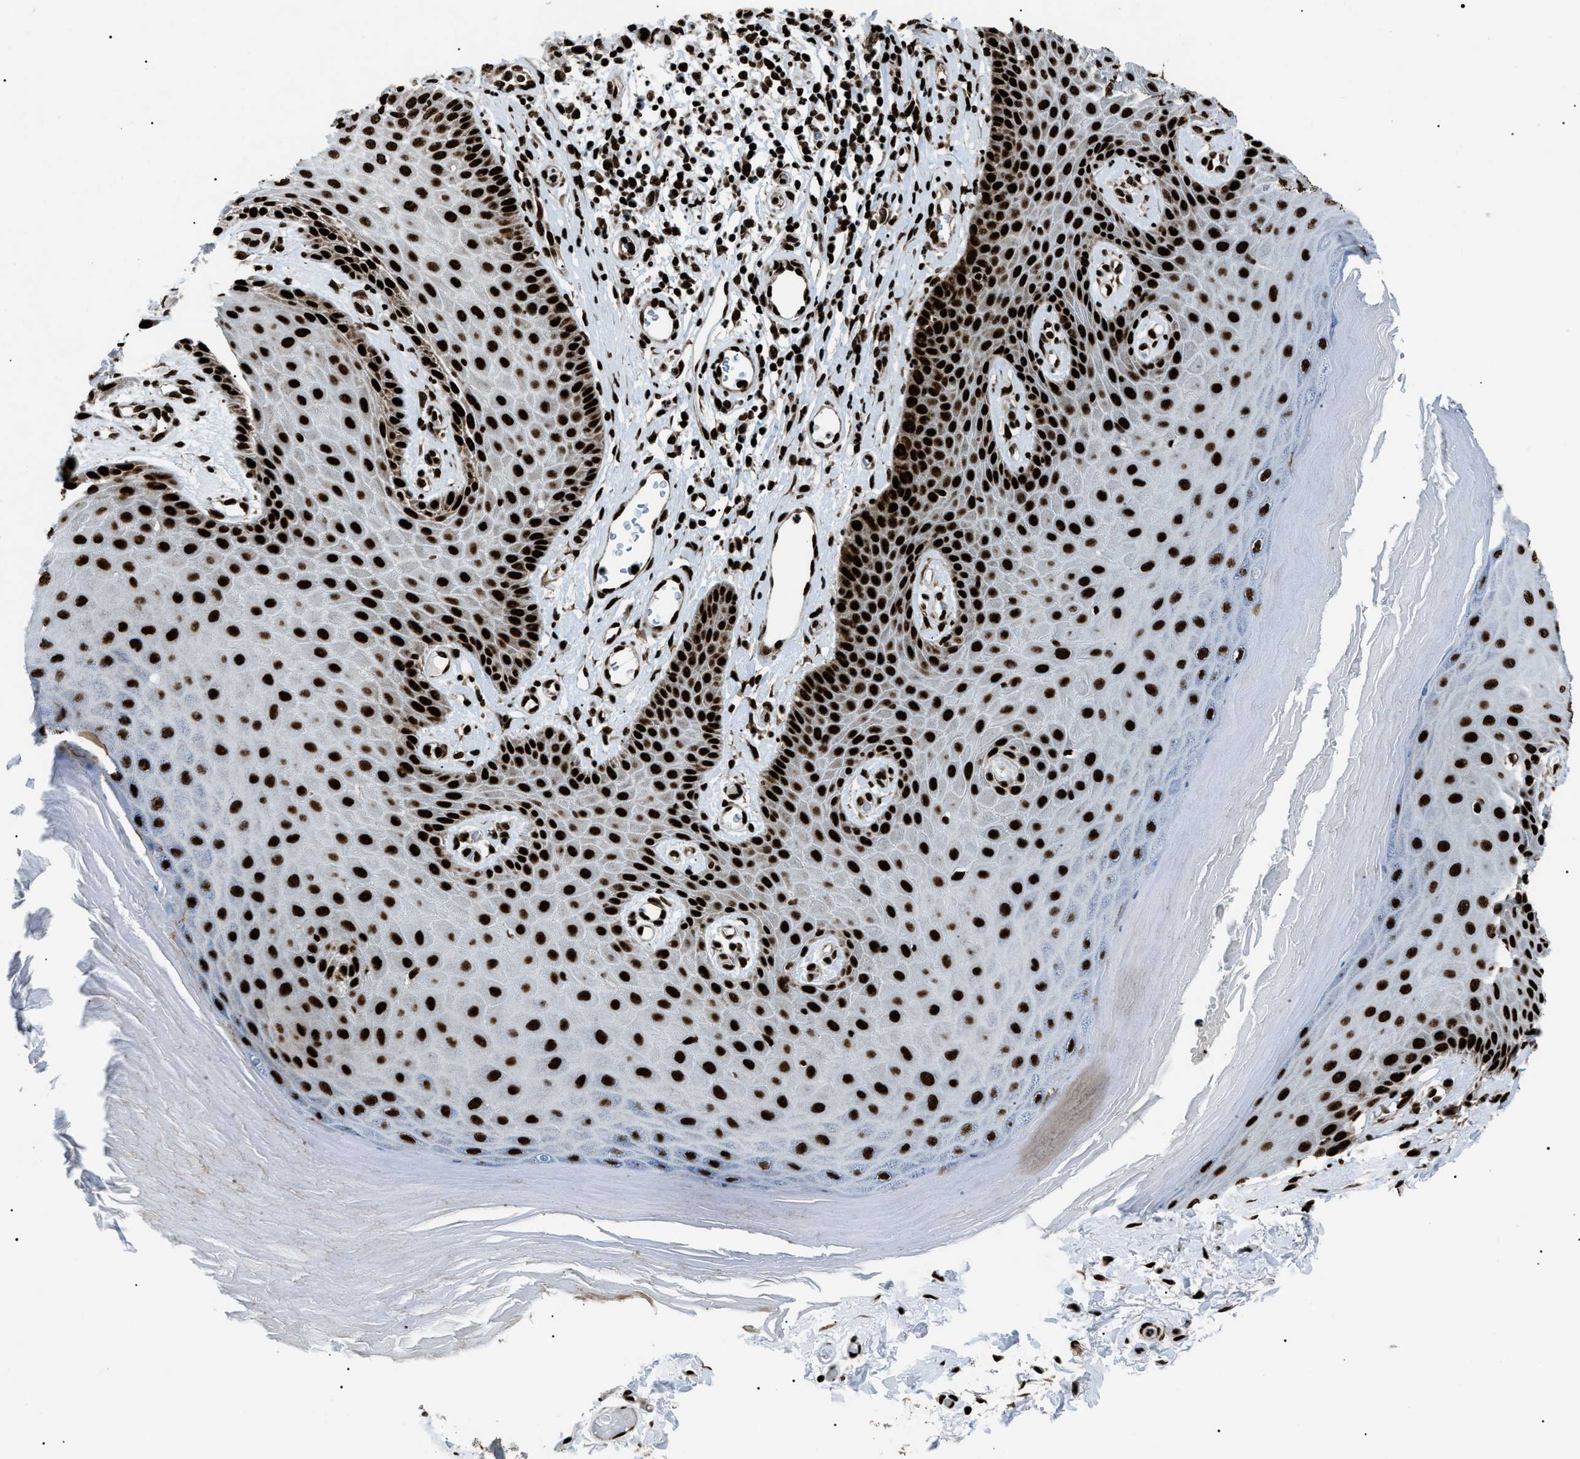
{"staining": {"intensity": "strong", "quantity": ">75%", "location": "nuclear"}, "tissue": "skin", "cell_type": "Epidermal cells", "image_type": "normal", "snomed": [{"axis": "morphology", "description": "Normal tissue, NOS"}, {"axis": "topography", "description": "Vulva"}], "caption": "Protein expression analysis of unremarkable human skin reveals strong nuclear expression in about >75% of epidermal cells.", "gene": "HNRNPK", "patient": {"sex": "female", "age": 73}}